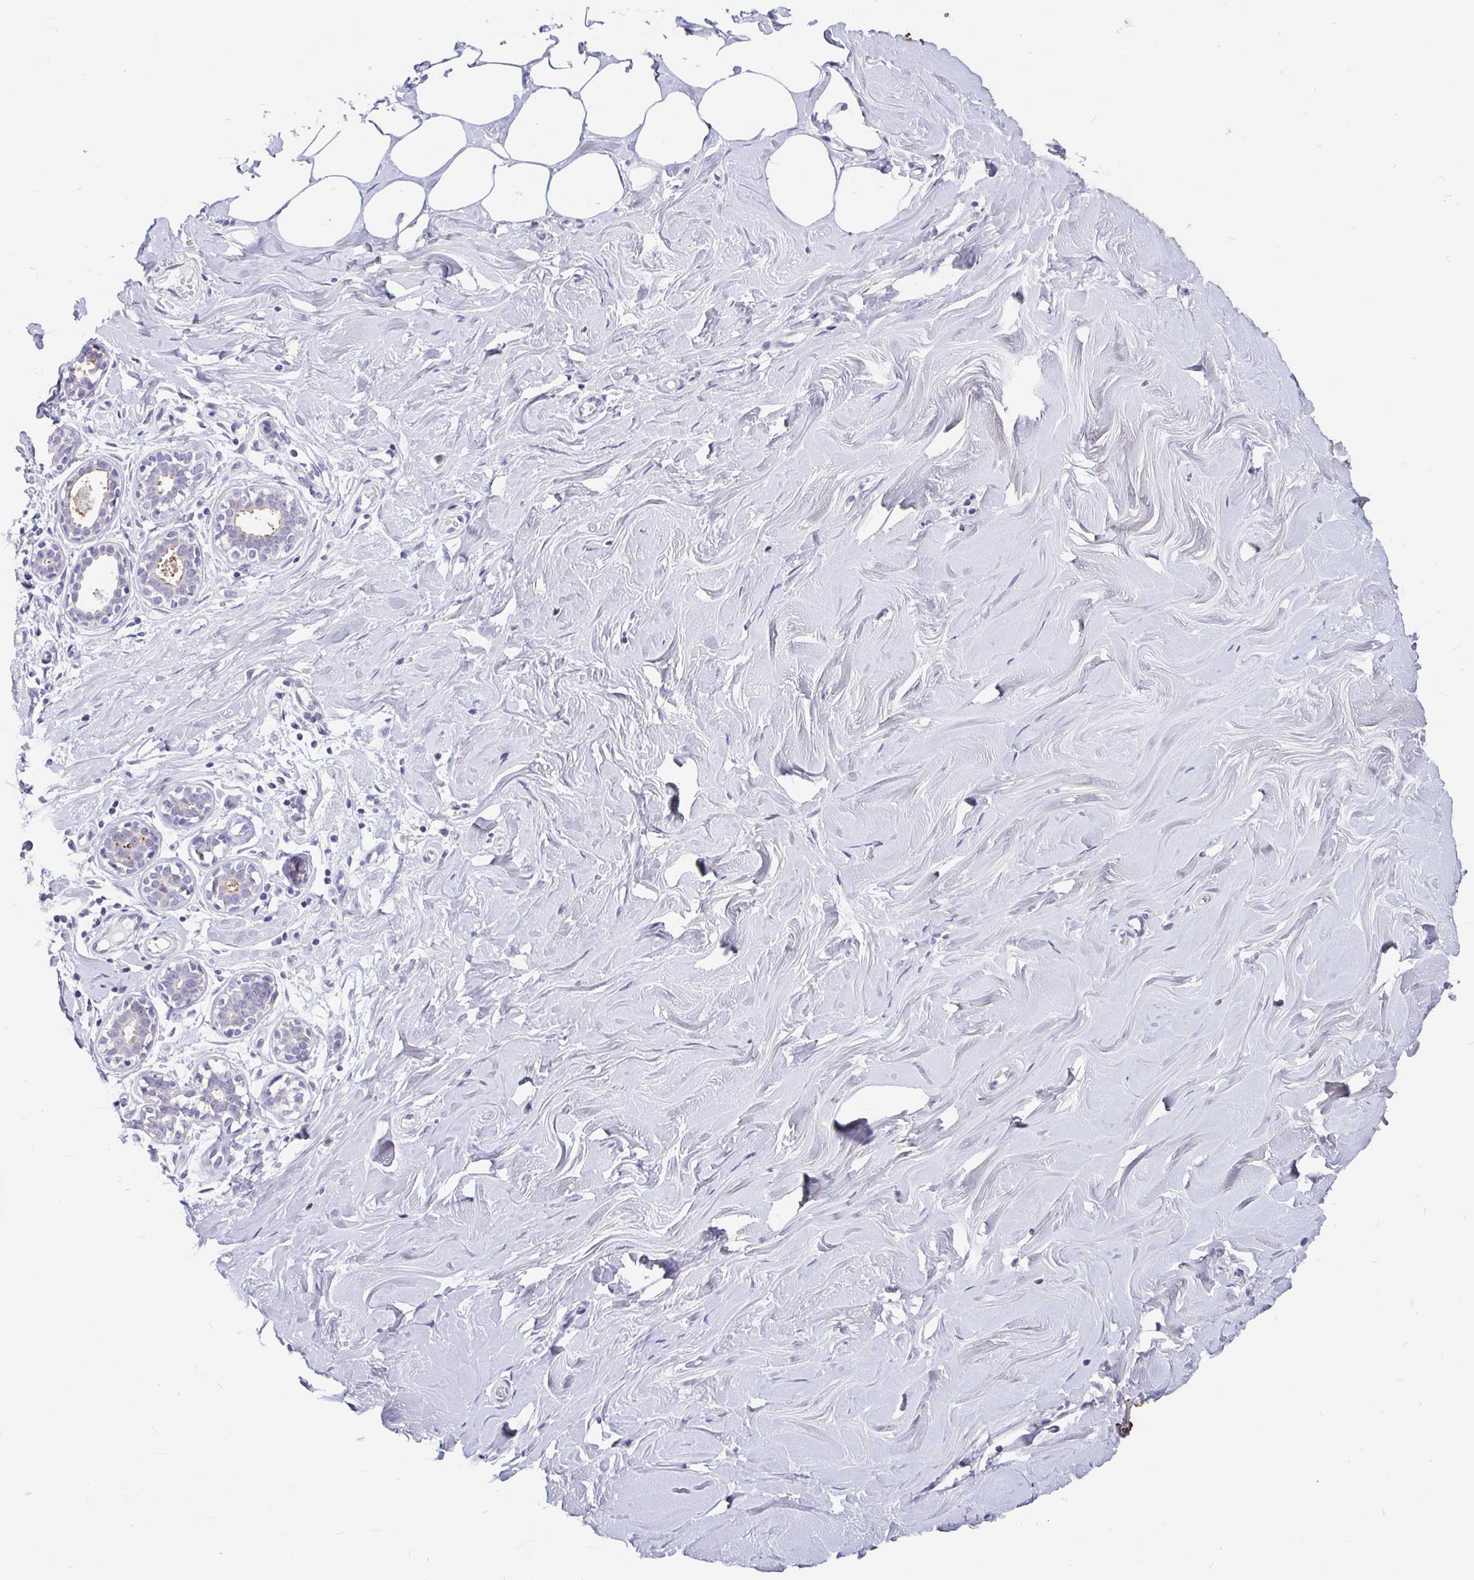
{"staining": {"intensity": "negative", "quantity": "none", "location": "none"}, "tissue": "breast", "cell_type": "Adipocytes", "image_type": "normal", "snomed": [{"axis": "morphology", "description": "Normal tissue, NOS"}, {"axis": "topography", "description": "Breast"}], "caption": "There is no significant staining in adipocytes of breast.", "gene": "KIAA2013", "patient": {"sex": "female", "age": 27}}